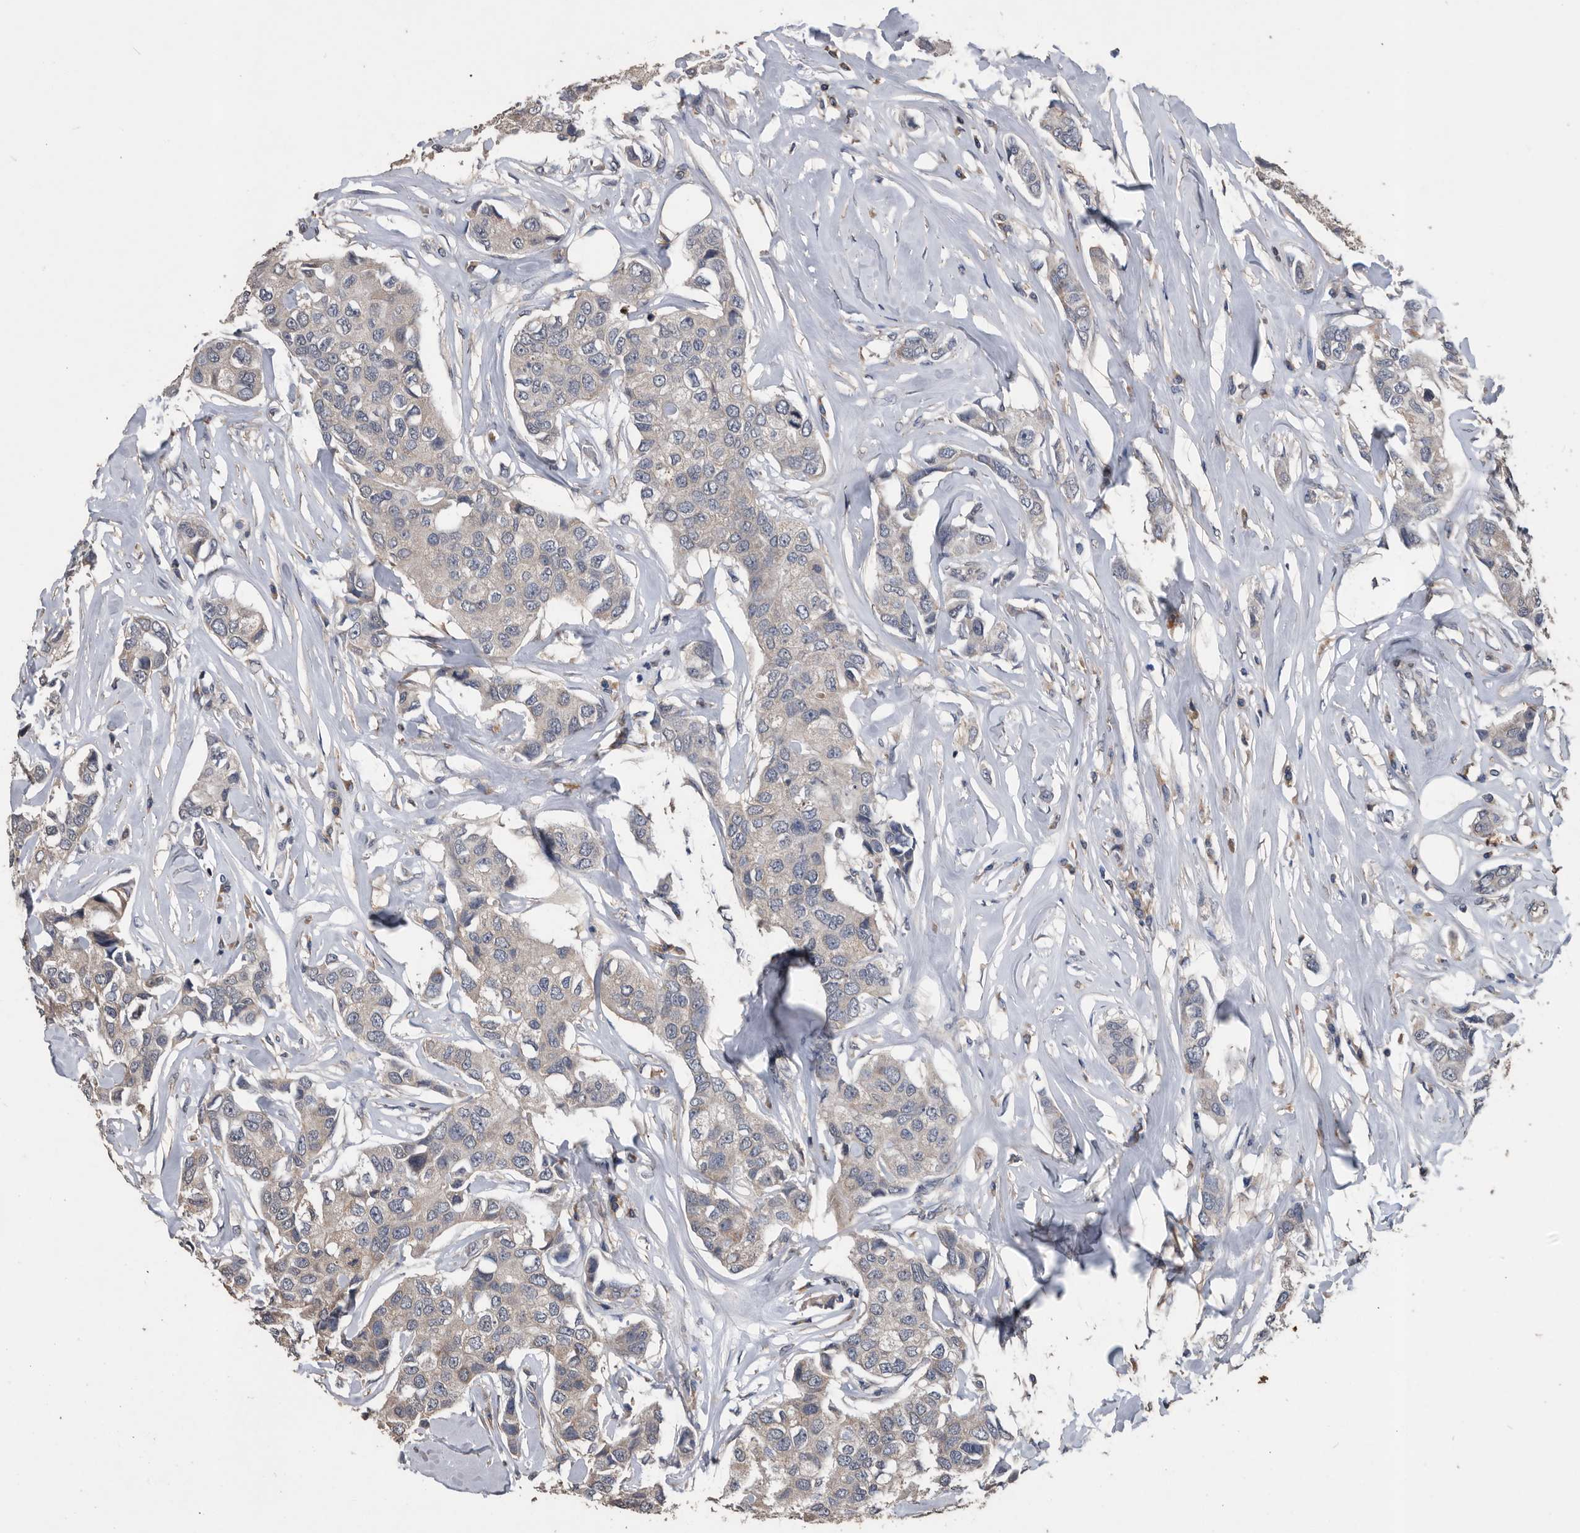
{"staining": {"intensity": "weak", "quantity": "<25%", "location": "cytoplasmic/membranous"}, "tissue": "breast cancer", "cell_type": "Tumor cells", "image_type": "cancer", "snomed": [{"axis": "morphology", "description": "Duct carcinoma"}, {"axis": "topography", "description": "Breast"}], "caption": "Tumor cells show no significant protein expression in breast infiltrating ductal carcinoma. (DAB (3,3'-diaminobenzidine) immunohistochemistry with hematoxylin counter stain).", "gene": "NRBP1", "patient": {"sex": "female", "age": 80}}